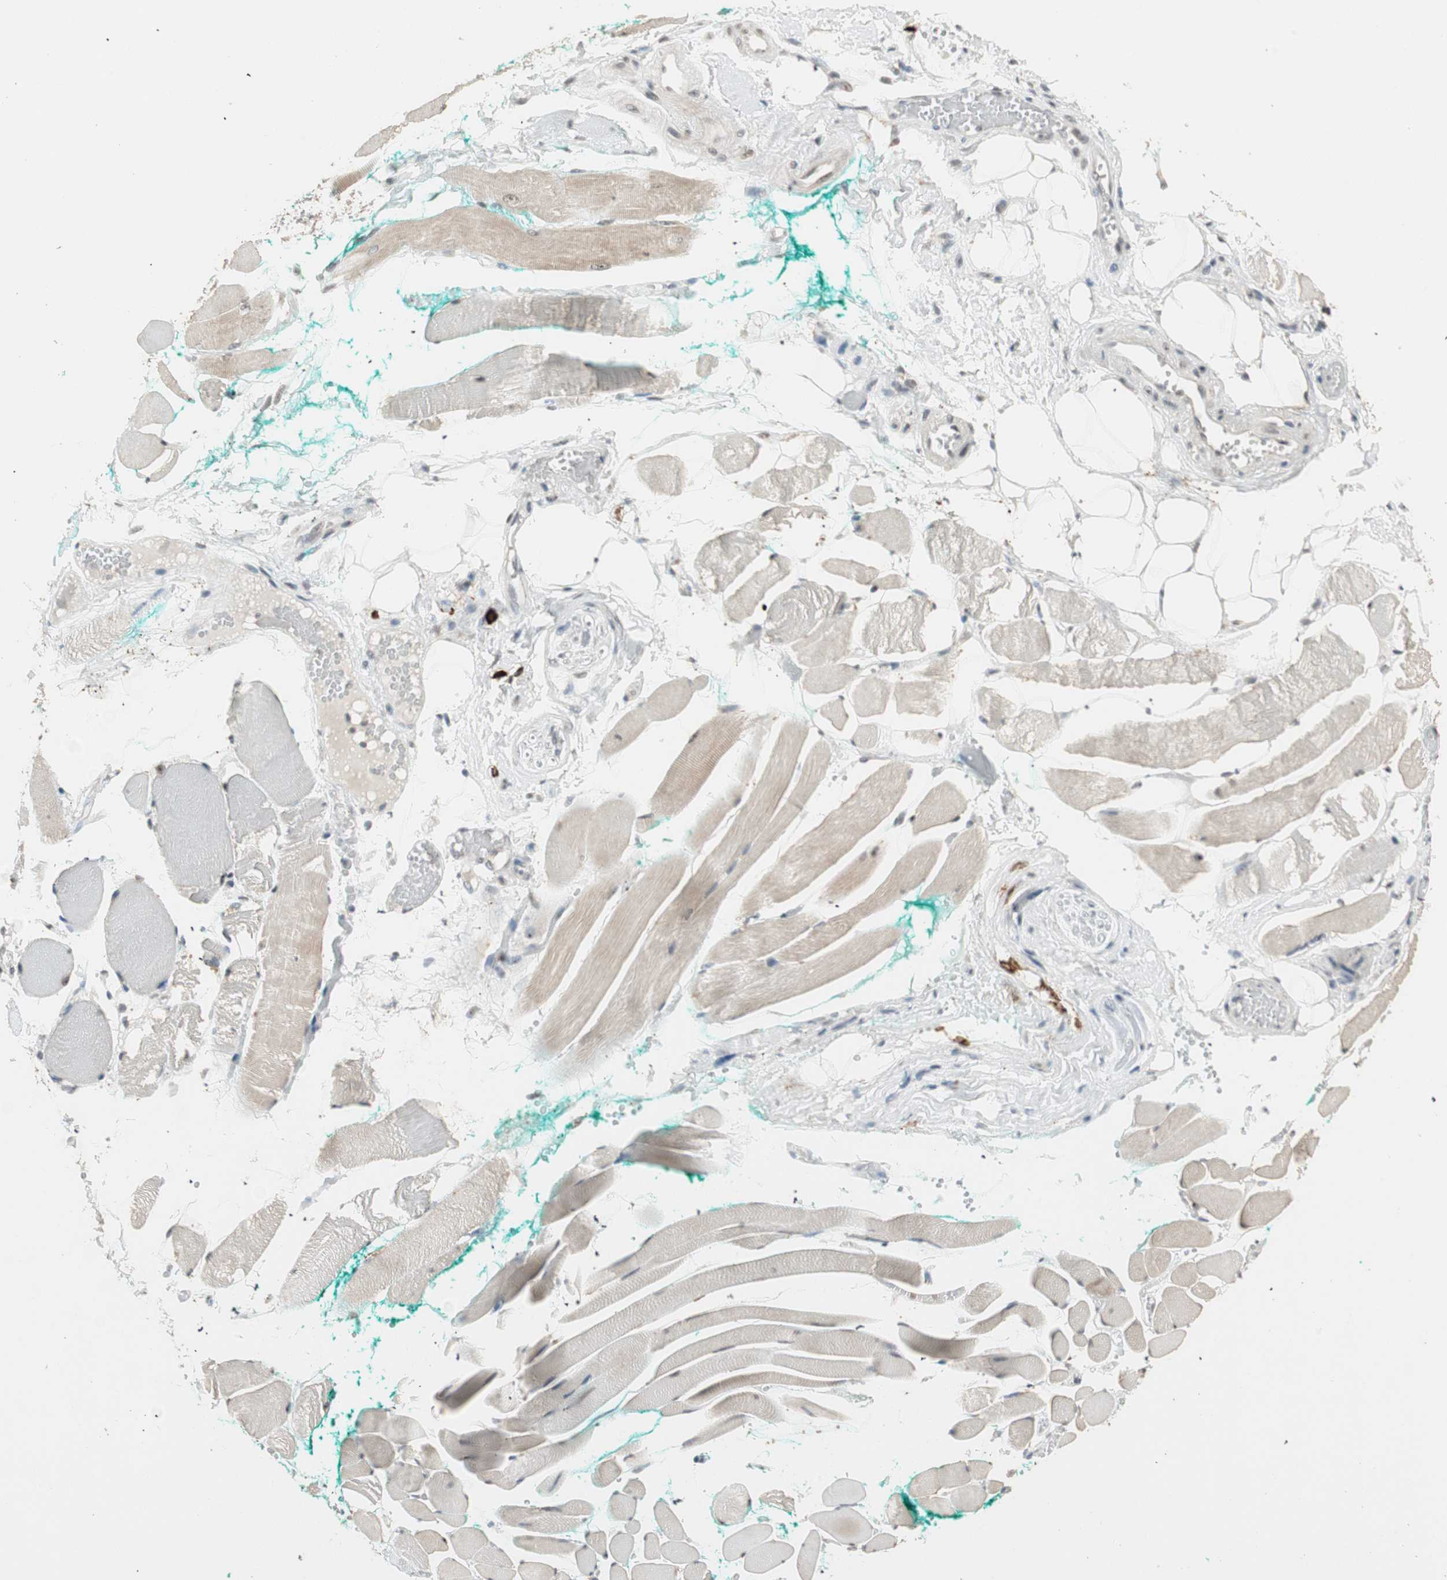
{"staining": {"intensity": "moderate", "quantity": "<25%", "location": "cytoplasmic/membranous,nuclear"}, "tissue": "skeletal muscle", "cell_type": "Myocytes", "image_type": "normal", "snomed": [{"axis": "morphology", "description": "Normal tissue, NOS"}, {"axis": "topography", "description": "Skeletal muscle"}, {"axis": "topography", "description": "Peripheral nerve tissue"}], "caption": "Normal skeletal muscle exhibits moderate cytoplasmic/membranous,nuclear staining in about <25% of myocytes, visualized by immunohistochemistry.", "gene": "ETV4", "patient": {"sex": "female", "age": 84}}